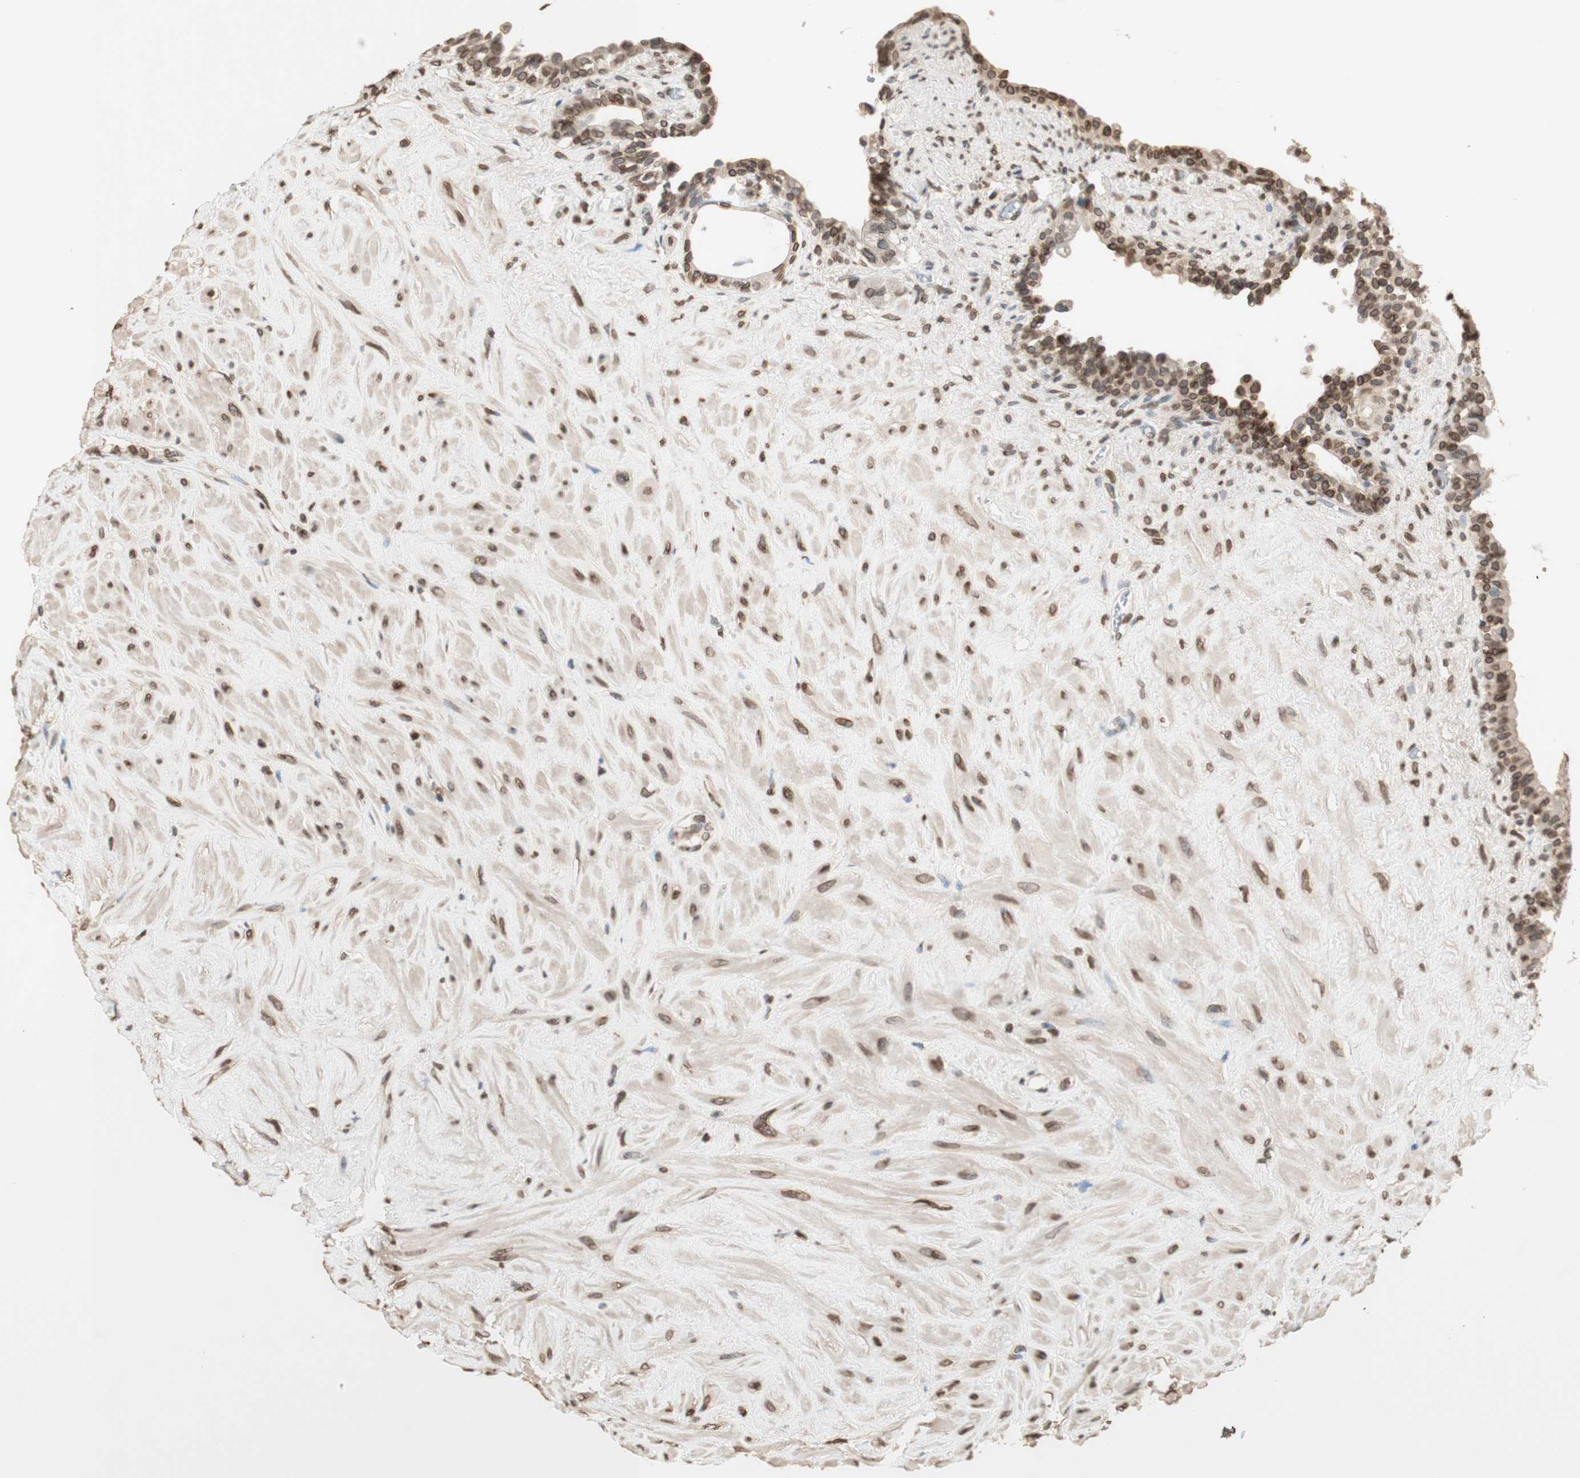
{"staining": {"intensity": "moderate", "quantity": "25%-75%", "location": "cytoplasmic/membranous,nuclear"}, "tissue": "seminal vesicle", "cell_type": "Glandular cells", "image_type": "normal", "snomed": [{"axis": "morphology", "description": "Normal tissue, NOS"}, {"axis": "topography", "description": "Seminal veicle"}], "caption": "A brown stain shows moderate cytoplasmic/membranous,nuclear positivity of a protein in glandular cells of unremarkable seminal vesicle.", "gene": "TMPO", "patient": {"sex": "male", "age": 63}}